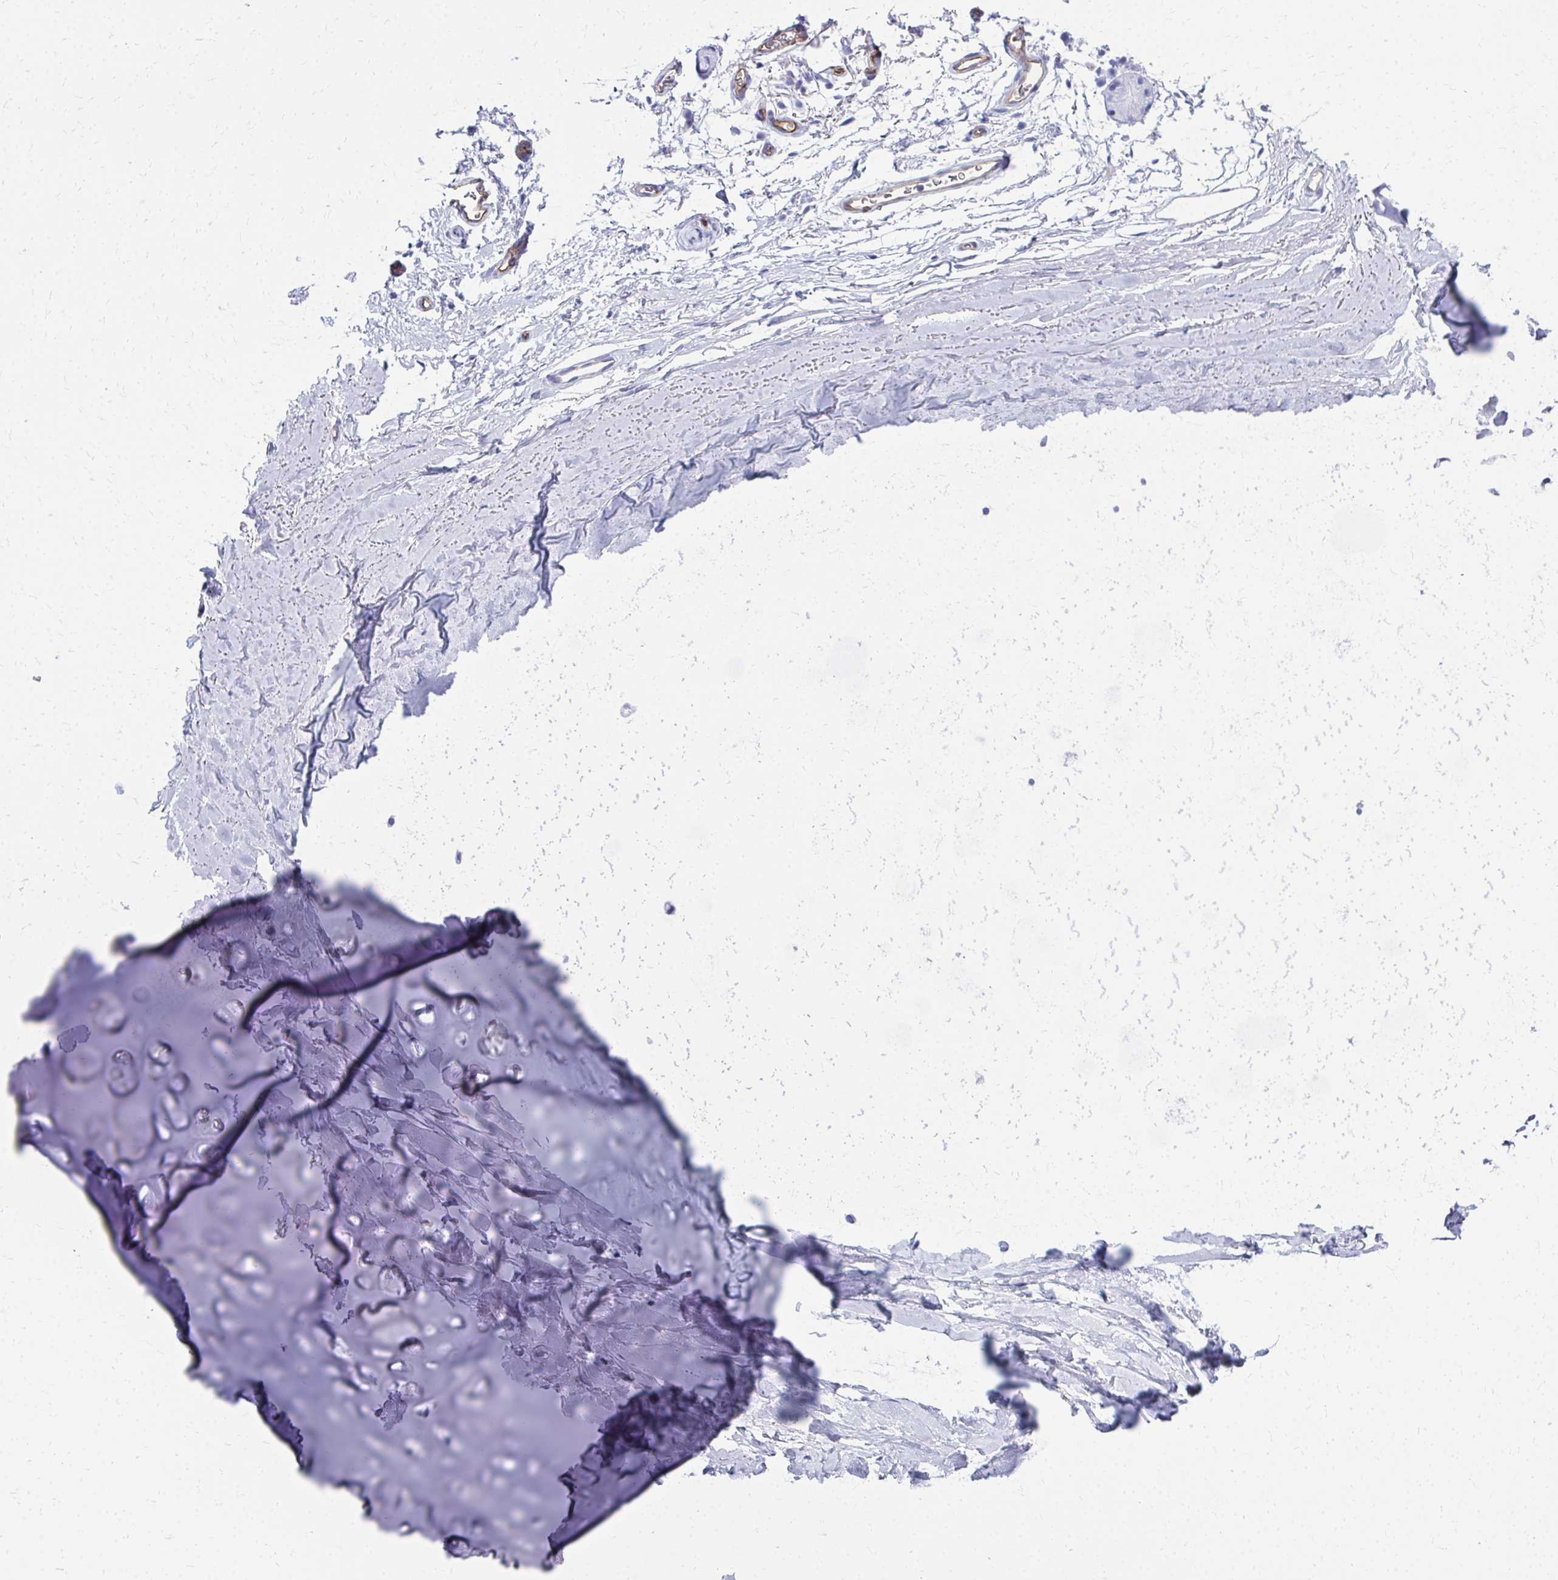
{"staining": {"intensity": "negative", "quantity": "none", "location": "none"}, "tissue": "soft tissue", "cell_type": "Chondrocytes", "image_type": "normal", "snomed": [{"axis": "morphology", "description": "Normal tissue, NOS"}, {"axis": "topography", "description": "Cartilage tissue"}, {"axis": "topography", "description": "Bronchus"}], "caption": "DAB (3,3'-diaminobenzidine) immunohistochemical staining of benign human soft tissue displays no significant expression in chondrocytes. The staining is performed using DAB (3,3'-diaminobenzidine) brown chromogen with nuclei counter-stained in using hematoxylin.", "gene": "TPSG1", "patient": {"sex": "female", "age": 79}}